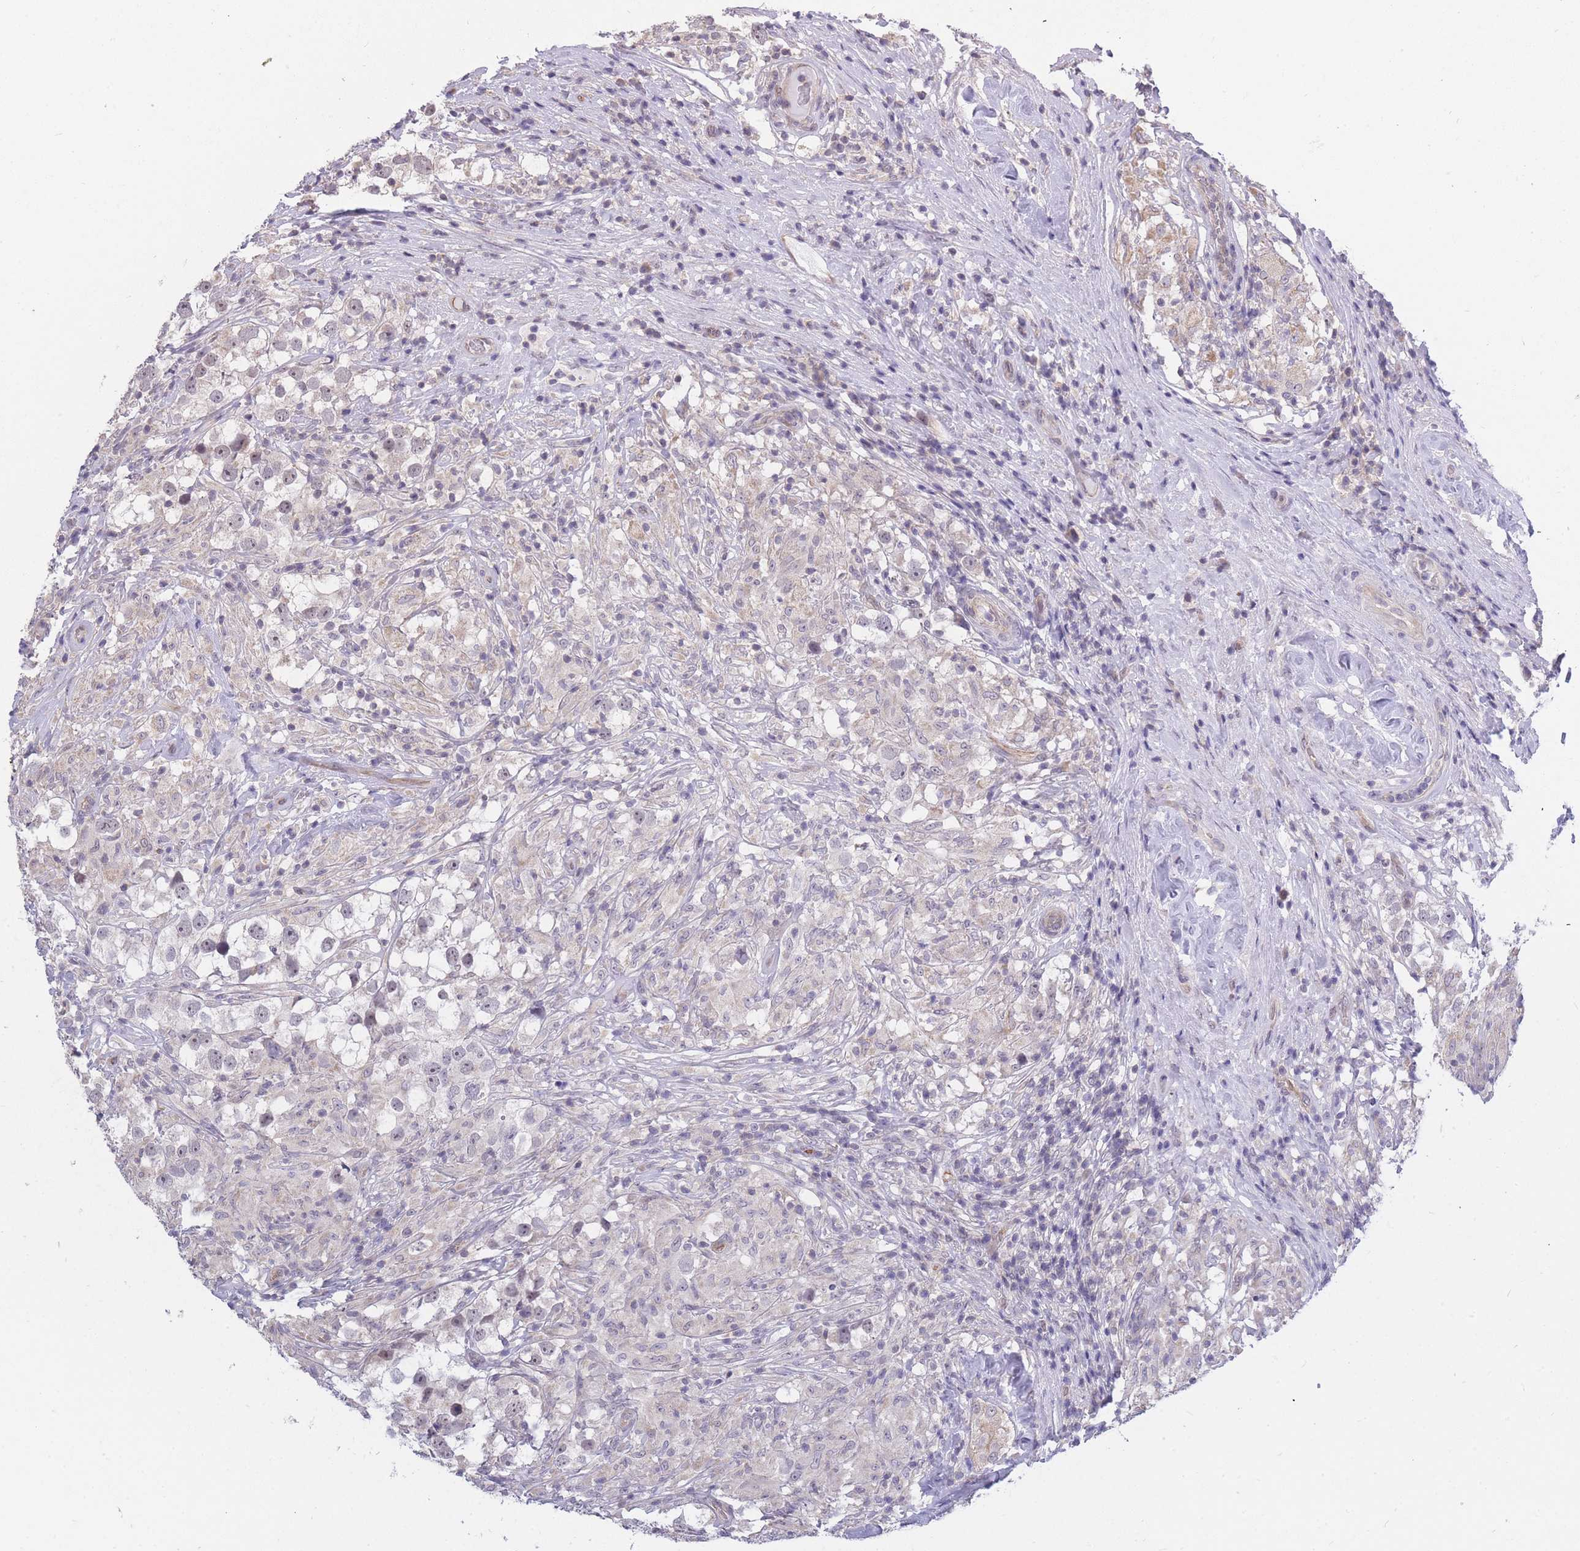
{"staining": {"intensity": "negative", "quantity": "none", "location": "none"}, "tissue": "testis cancer", "cell_type": "Tumor cells", "image_type": "cancer", "snomed": [{"axis": "morphology", "description": "Seminoma, NOS"}, {"axis": "topography", "description": "Testis"}], "caption": "DAB (3,3'-diaminobenzidine) immunohistochemical staining of human testis seminoma exhibits no significant expression in tumor cells.", "gene": "C19orf25", "patient": {"sex": "male", "age": 46}}